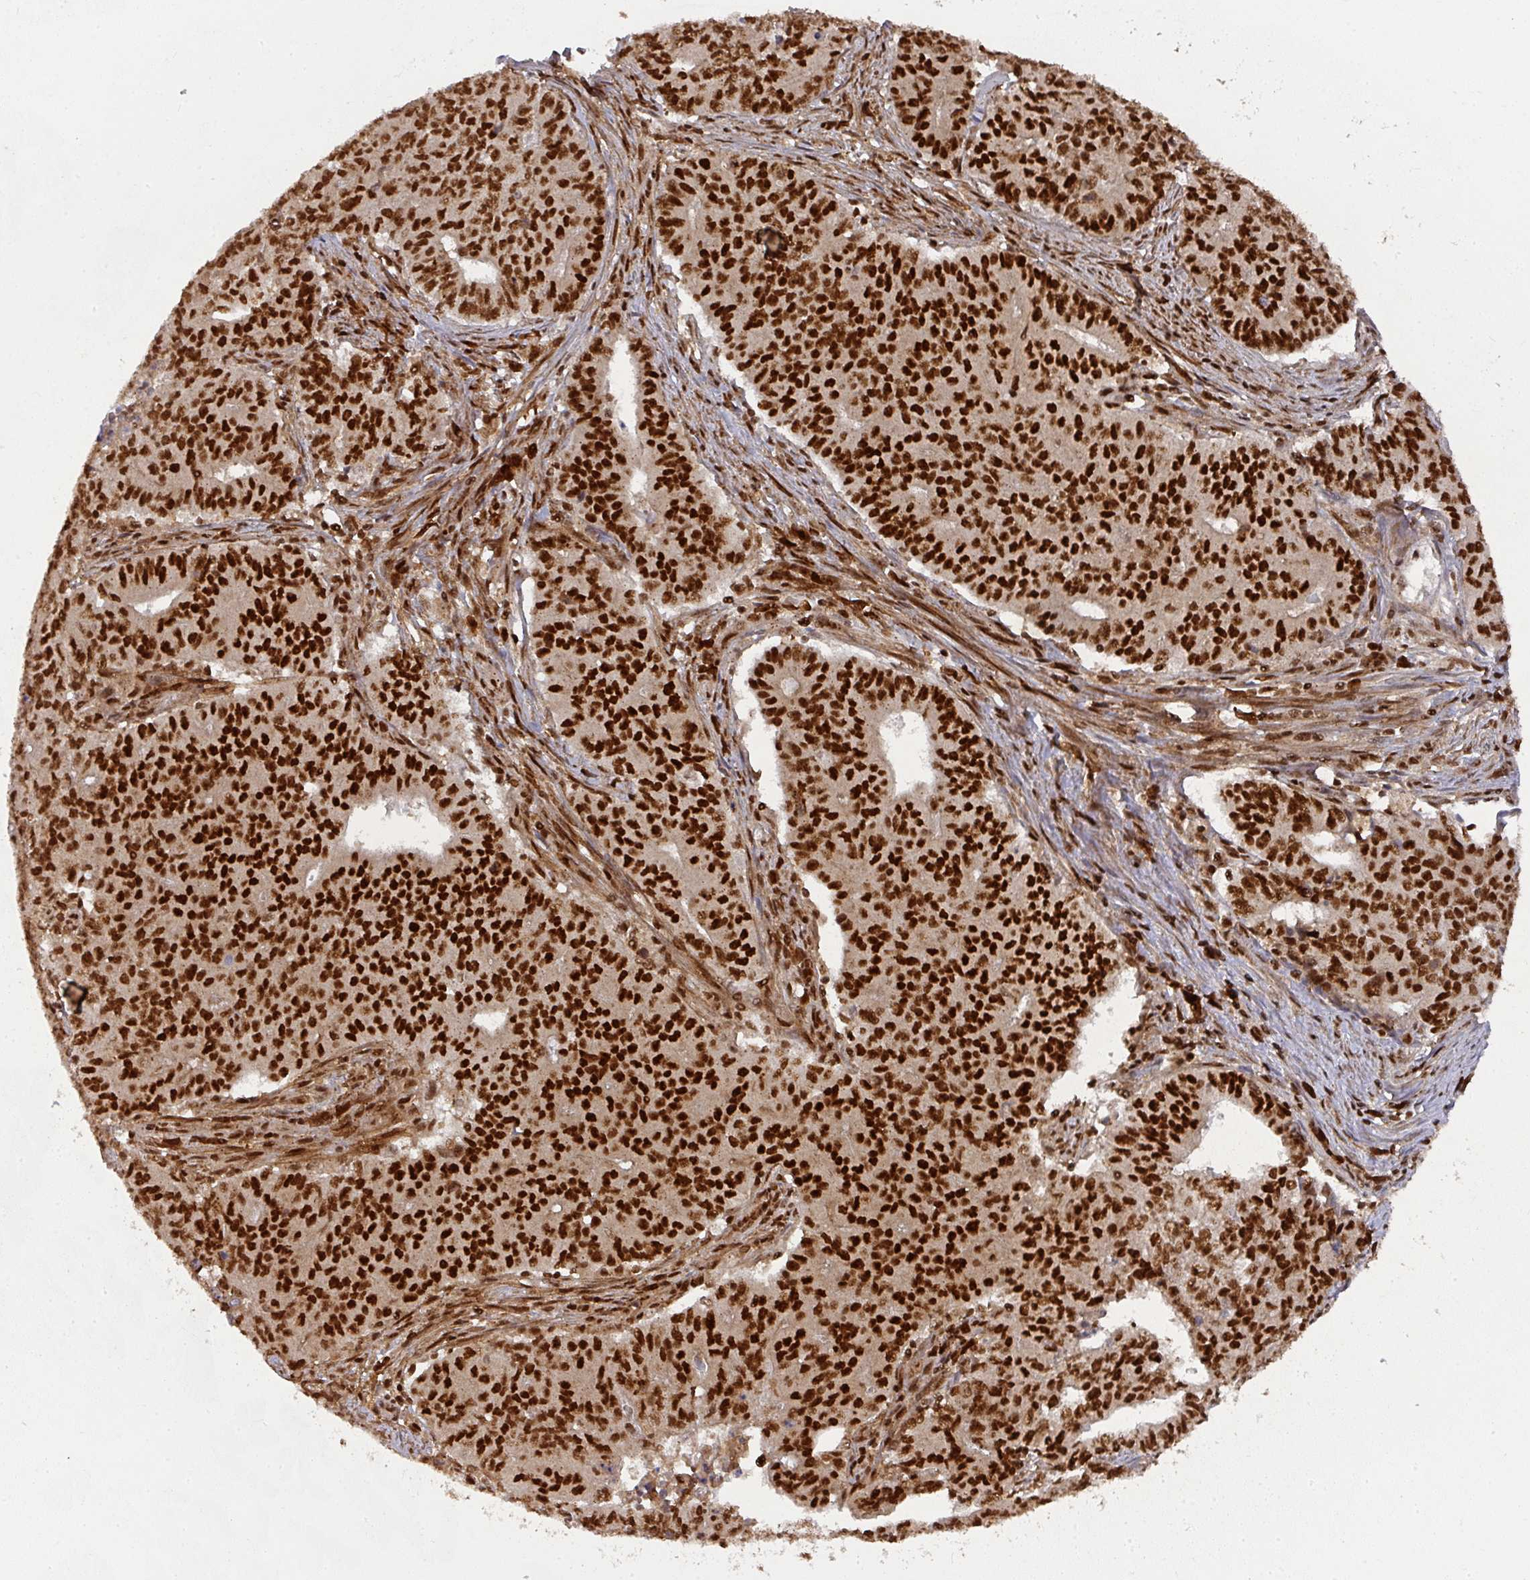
{"staining": {"intensity": "strong", "quantity": "25%-75%", "location": "nuclear"}, "tissue": "endometrial cancer", "cell_type": "Tumor cells", "image_type": "cancer", "snomed": [{"axis": "morphology", "description": "Adenocarcinoma, NOS"}, {"axis": "topography", "description": "Endometrium"}], "caption": "Immunohistochemistry staining of endometrial cancer, which exhibits high levels of strong nuclear positivity in approximately 25%-75% of tumor cells indicating strong nuclear protein positivity. The staining was performed using DAB (3,3'-diaminobenzidine) (brown) for protein detection and nuclei were counterstained in hematoxylin (blue).", "gene": "DIDO1", "patient": {"sex": "female", "age": 59}}